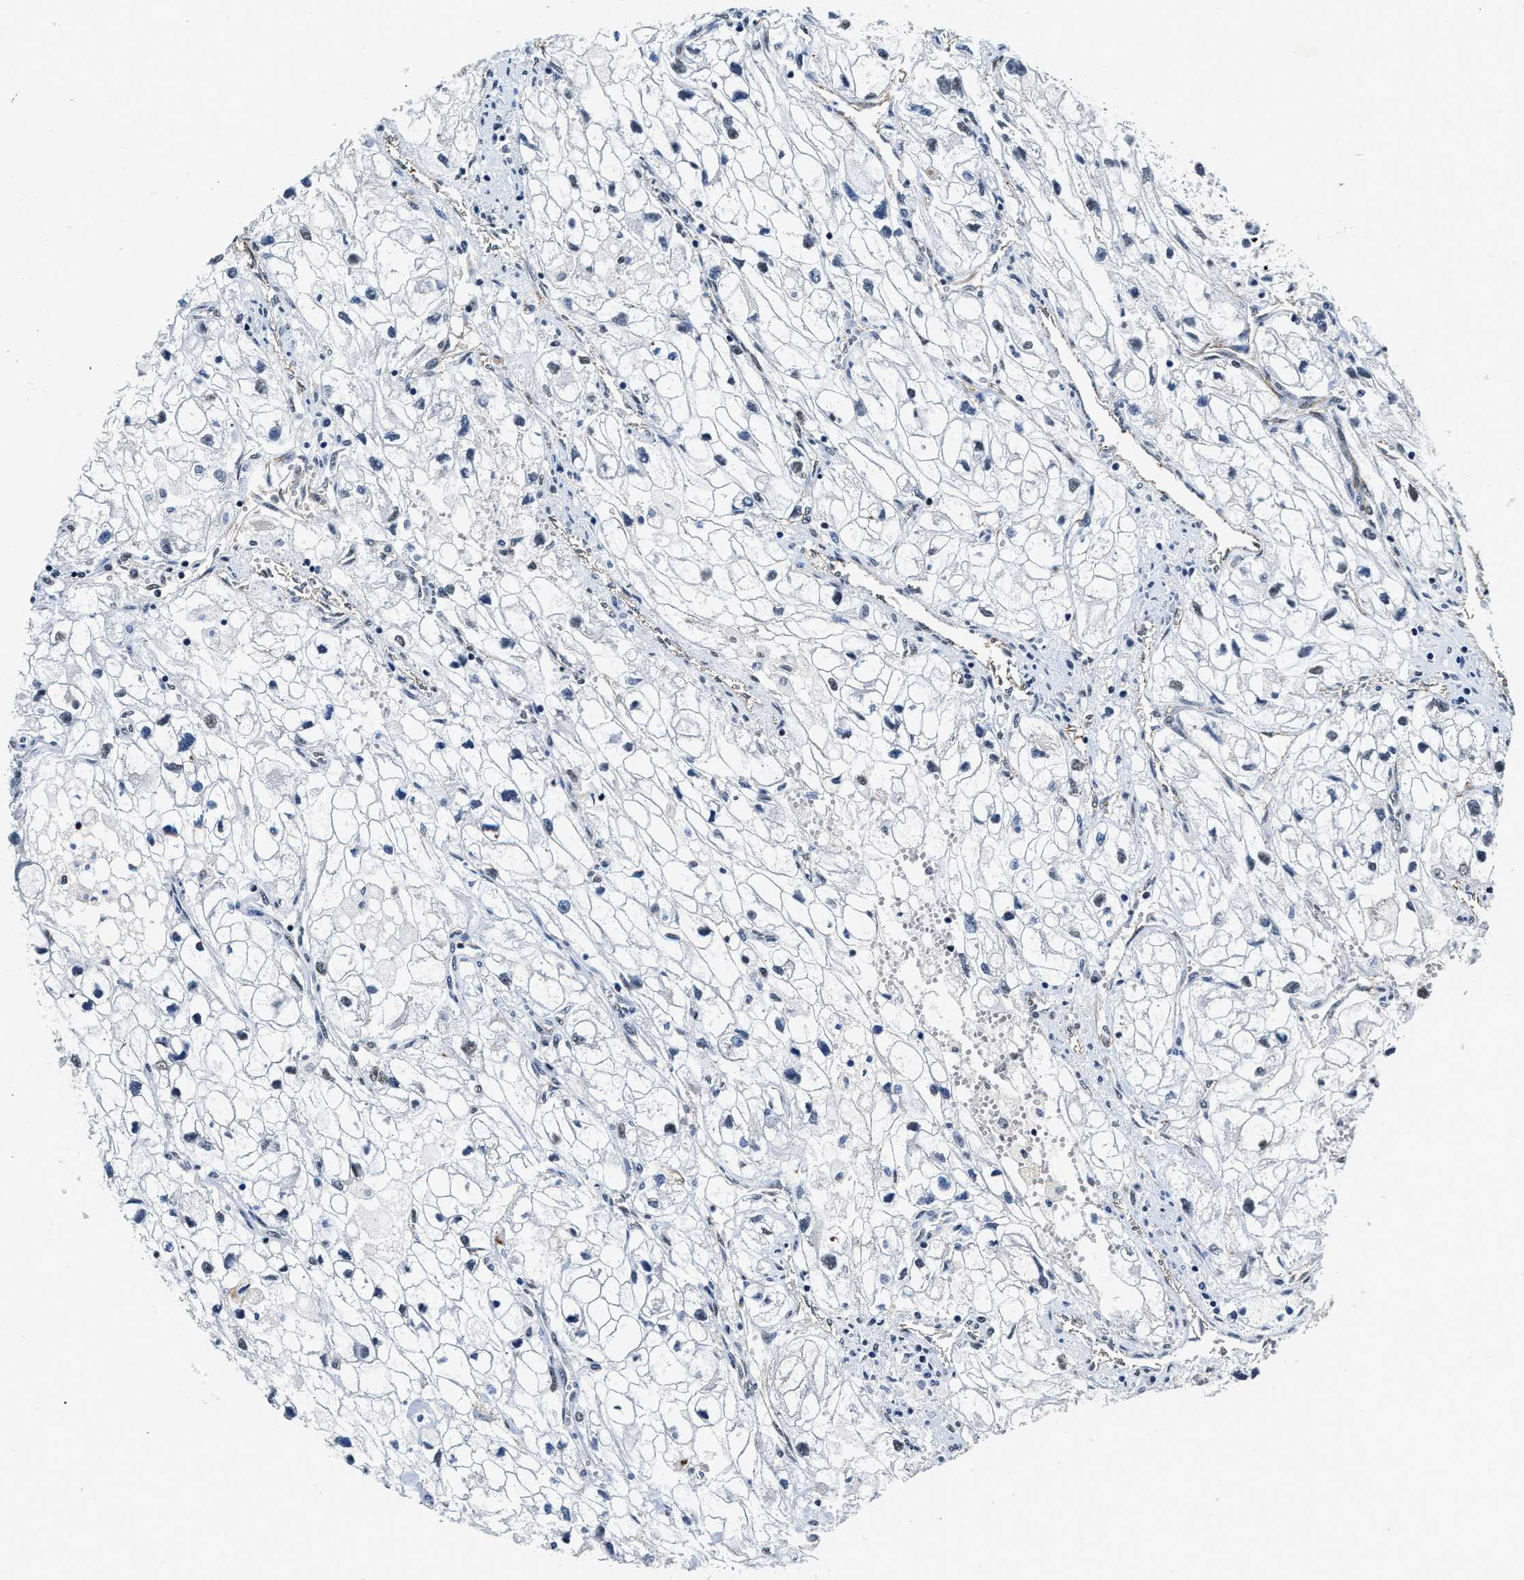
{"staining": {"intensity": "negative", "quantity": "none", "location": "none"}, "tissue": "renal cancer", "cell_type": "Tumor cells", "image_type": "cancer", "snomed": [{"axis": "morphology", "description": "Adenocarcinoma, NOS"}, {"axis": "topography", "description": "Kidney"}], "caption": "Tumor cells are negative for brown protein staining in renal cancer (adenocarcinoma).", "gene": "CCNE1", "patient": {"sex": "female", "age": 70}}